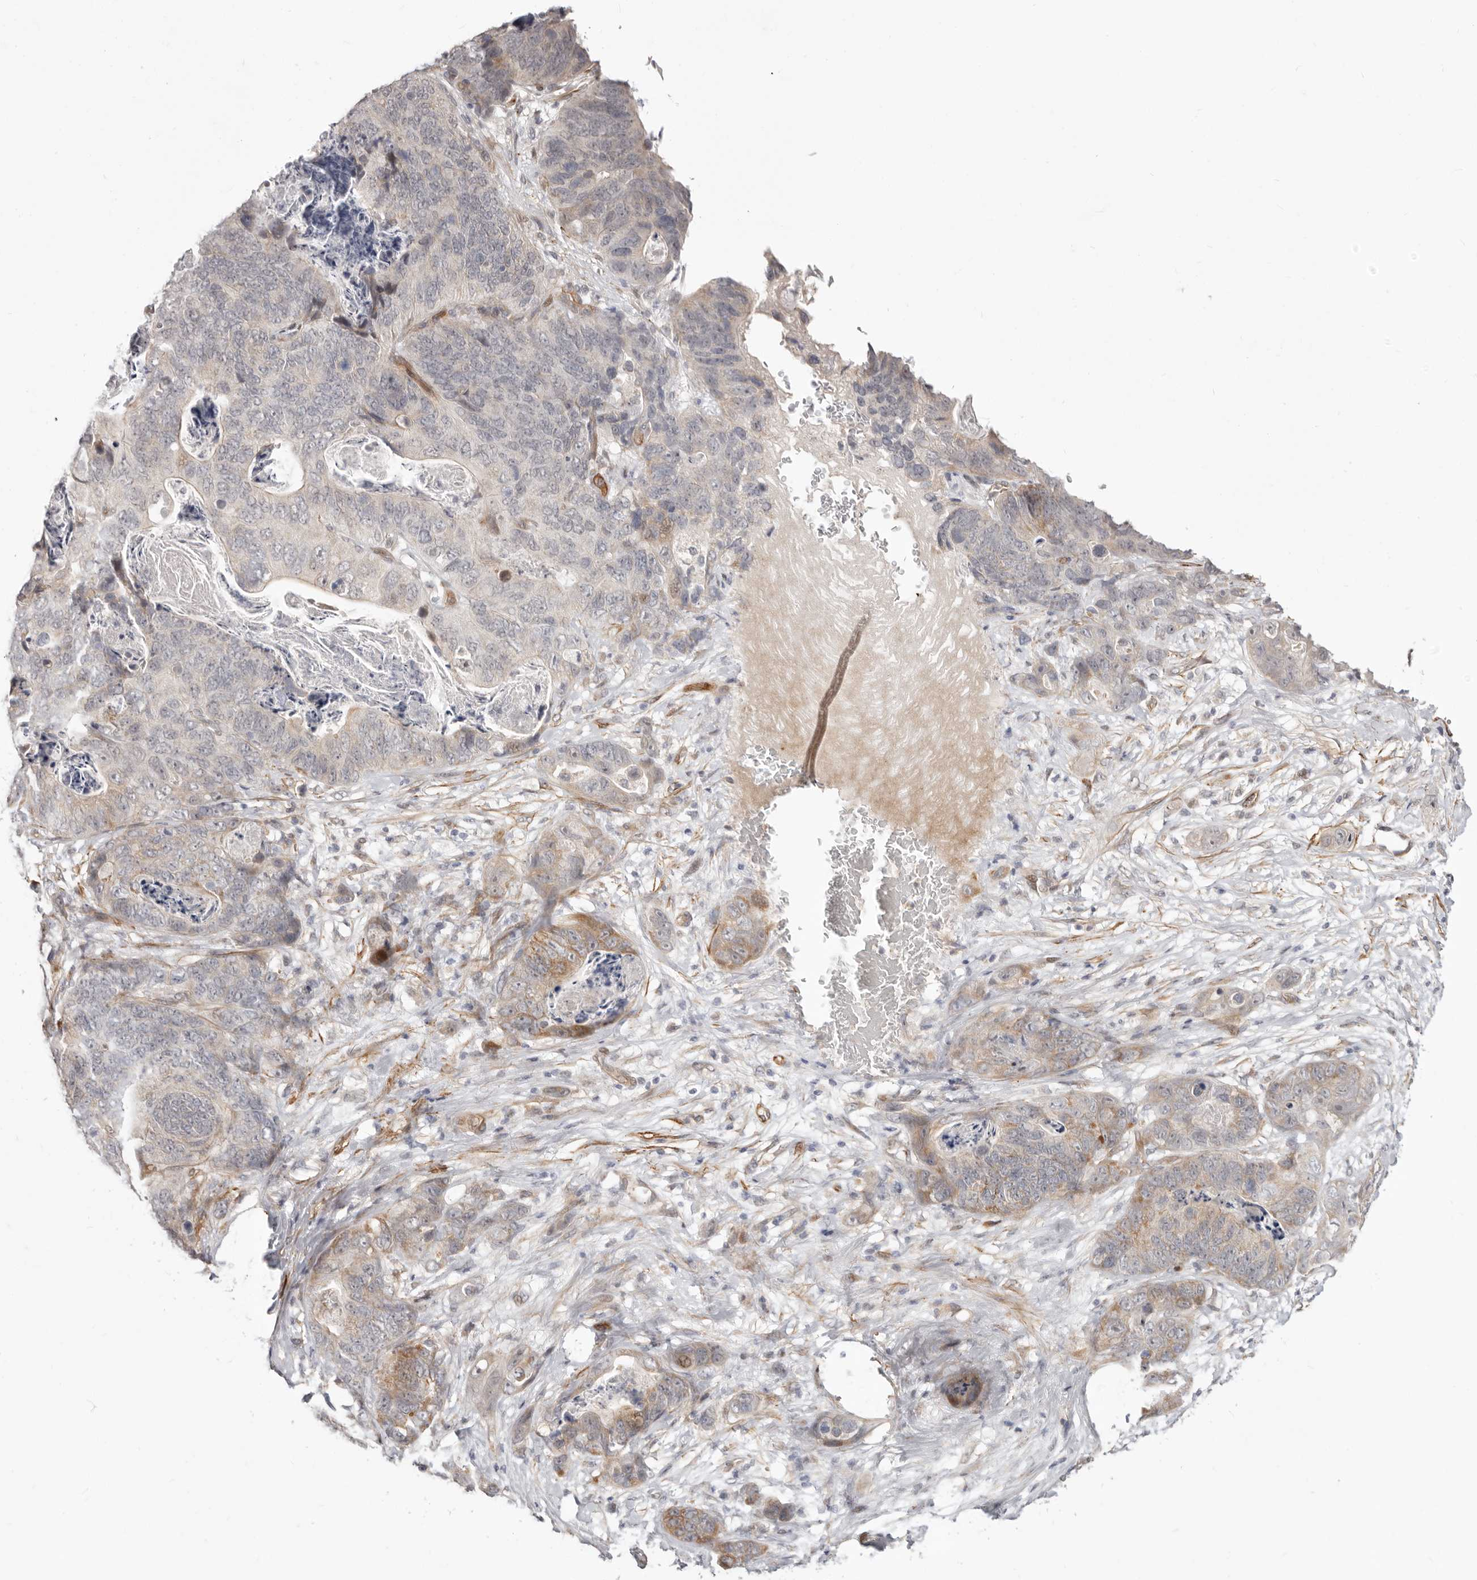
{"staining": {"intensity": "moderate", "quantity": "<25%", "location": "cytoplasmic/membranous"}, "tissue": "stomach cancer", "cell_type": "Tumor cells", "image_type": "cancer", "snomed": [{"axis": "morphology", "description": "Normal tissue, NOS"}, {"axis": "morphology", "description": "Adenocarcinoma, NOS"}, {"axis": "topography", "description": "Stomach"}], "caption": "The histopathology image demonstrates immunohistochemical staining of adenocarcinoma (stomach). There is moderate cytoplasmic/membranous staining is identified in about <25% of tumor cells. (DAB IHC with brightfield microscopy, high magnification).", "gene": "SZT2", "patient": {"sex": "female", "age": 89}}